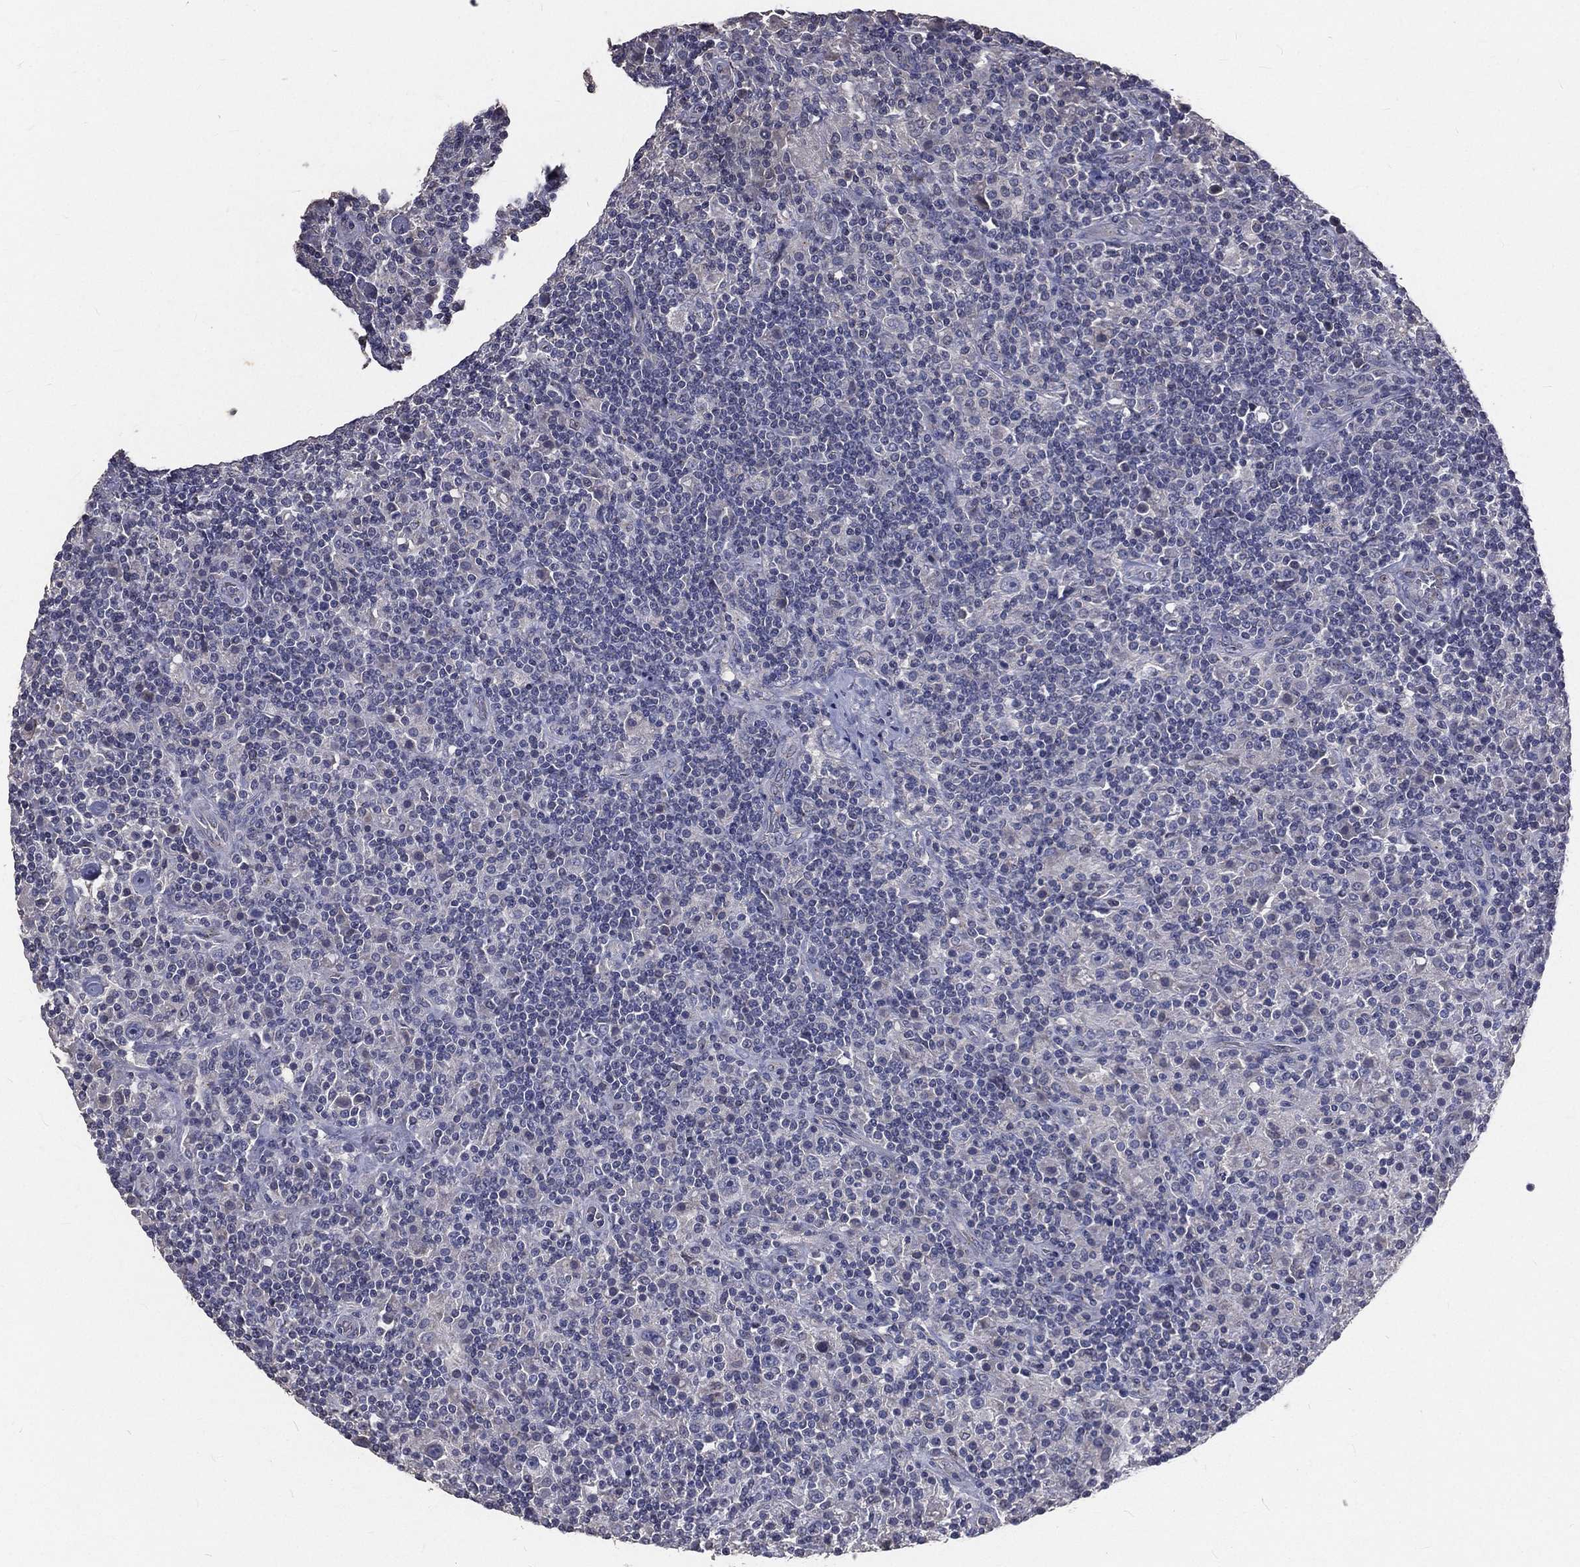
{"staining": {"intensity": "negative", "quantity": "none", "location": "none"}, "tissue": "lymphoma", "cell_type": "Tumor cells", "image_type": "cancer", "snomed": [{"axis": "morphology", "description": "Hodgkin's disease, NOS"}, {"axis": "topography", "description": "Lymph node"}], "caption": "Immunohistochemistry (IHC) photomicrograph of neoplastic tissue: lymphoma stained with DAB shows no significant protein positivity in tumor cells. (Brightfield microscopy of DAB (3,3'-diaminobenzidine) immunohistochemistry (IHC) at high magnification).", "gene": "CROCC", "patient": {"sex": "male", "age": 70}}